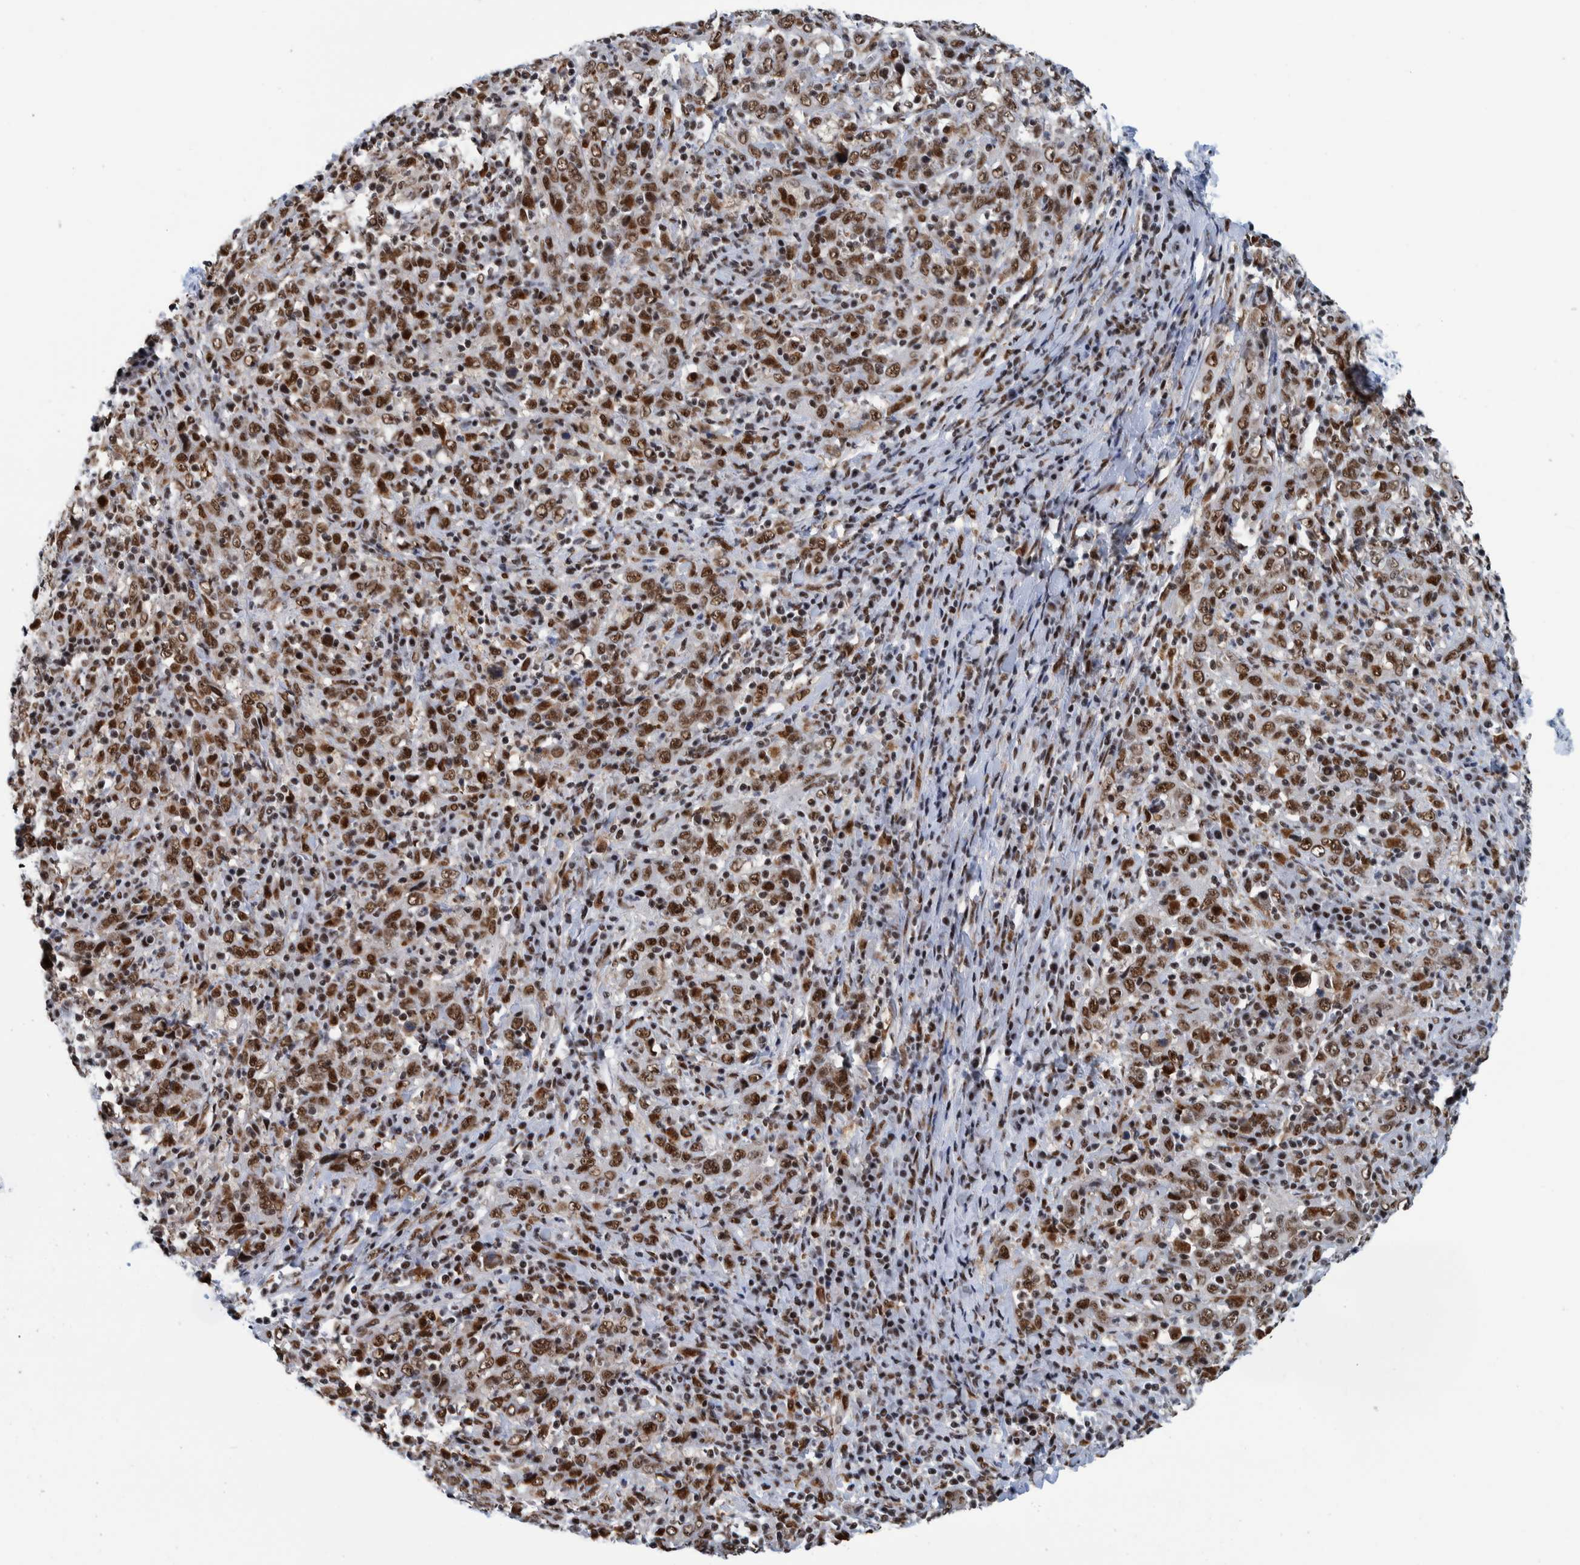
{"staining": {"intensity": "strong", "quantity": ">75%", "location": "nuclear"}, "tissue": "cervical cancer", "cell_type": "Tumor cells", "image_type": "cancer", "snomed": [{"axis": "morphology", "description": "Squamous cell carcinoma, NOS"}, {"axis": "topography", "description": "Cervix"}], "caption": "Immunohistochemistry (DAB) staining of human cervical squamous cell carcinoma displays strong nuclear protein staining in approximately >75% of tumor cells. The protein of interest is stained brown, and the nuclei are stained in blue (DAB IHC with brightfield microscopy, high magnification).", "gene": "EFTUD2", "patient": {"sex": "female", "age": 46}}